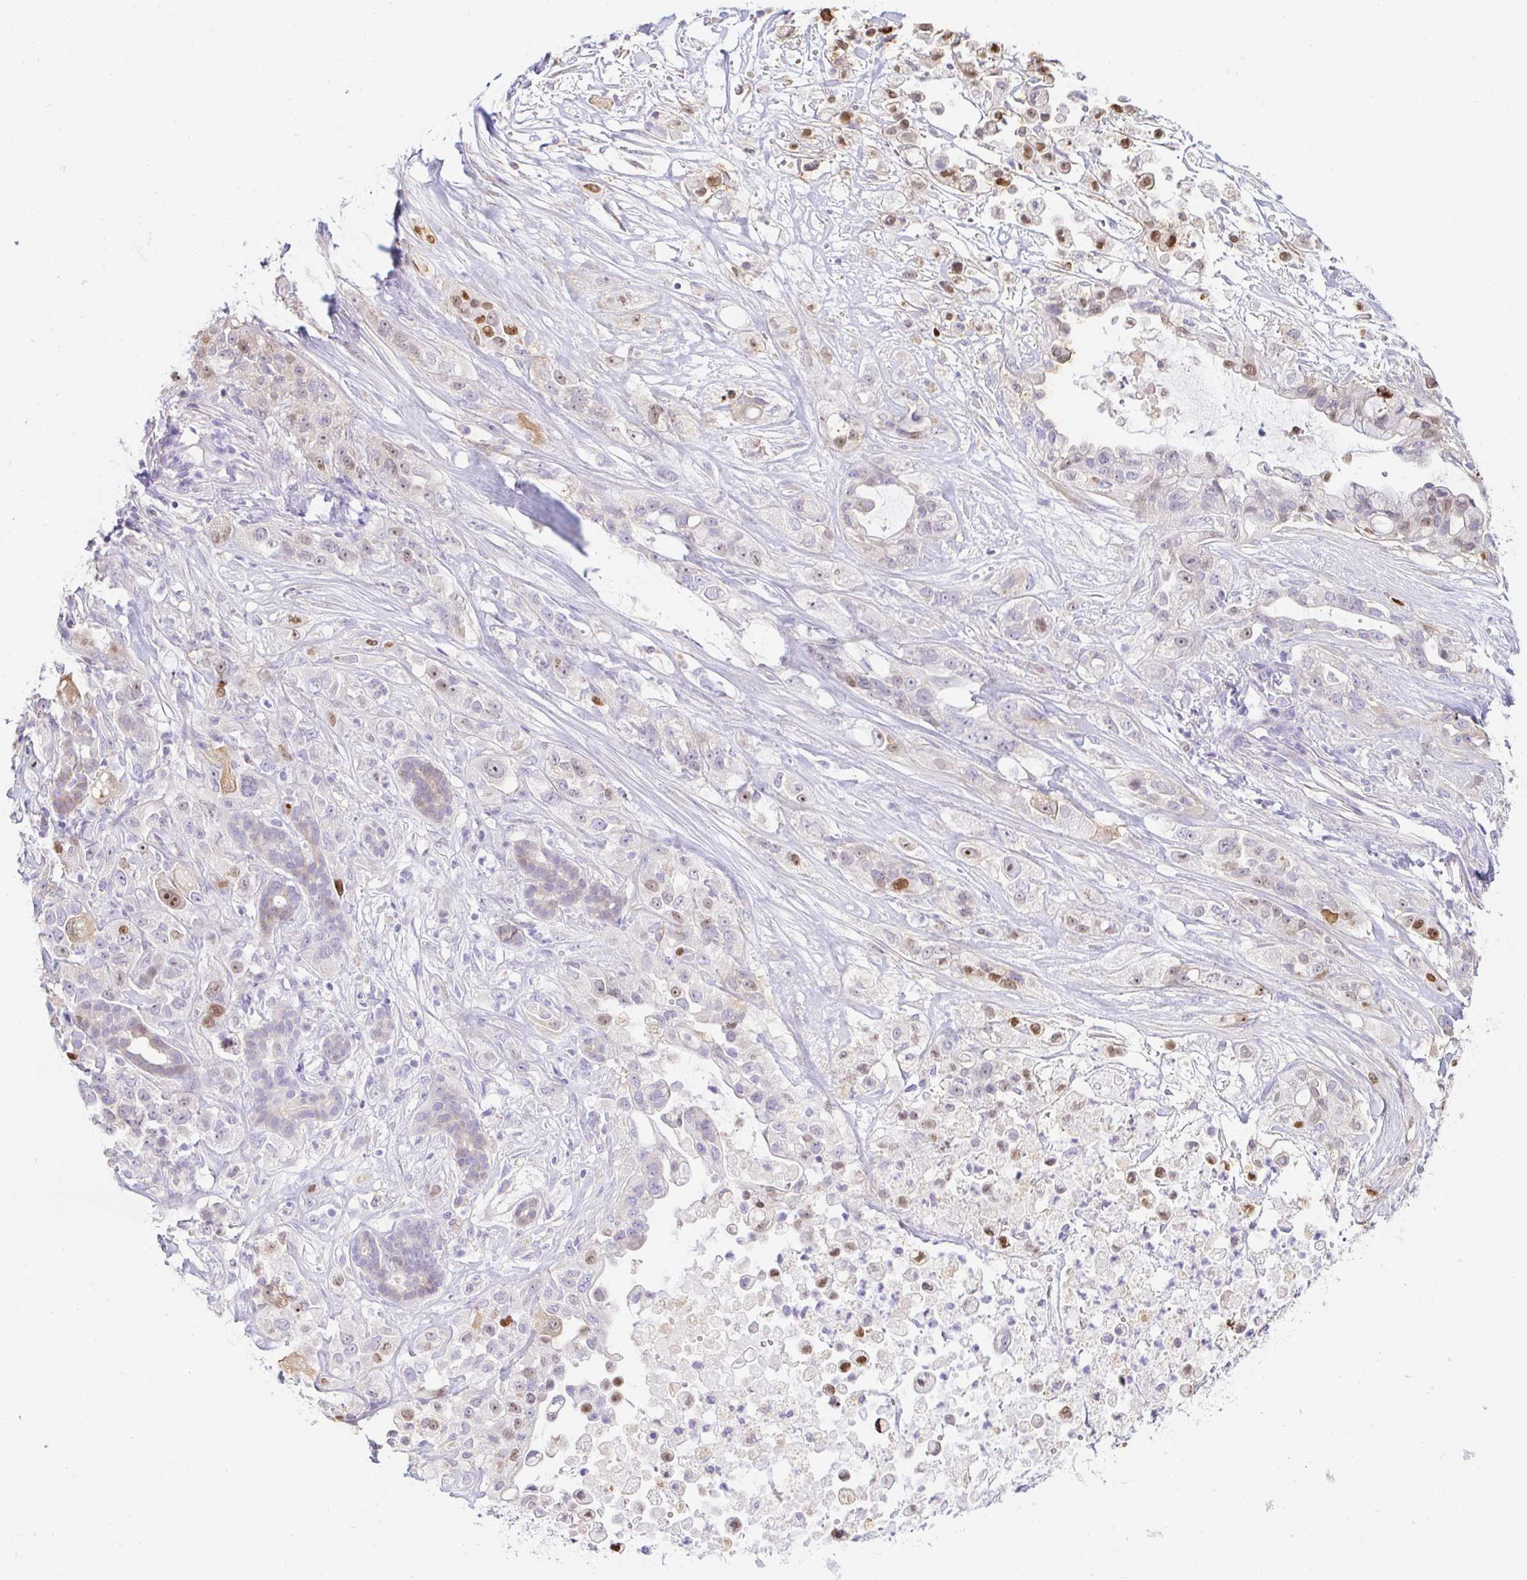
{"staining": {"intensity": "moderate", "quantity": "<25%", "location": "nuclear"}, "tissue": "pancreatic cancer", "cell_type": "Tumor cells", "image_type": "cancer", "snomed": [{"axis": "morphology", "description": "Adenocarcinoma, NOS"}, {"axis": "topography", "description": "Pancreas"}], "caption": "Brown immunohistochemical staining in human pancreatic cancer reveals moderate nuclear positivity in approximately <25% of tumor cells.", "gene": "CAPSL", "patient": {"sex": "male", "age": 44}}